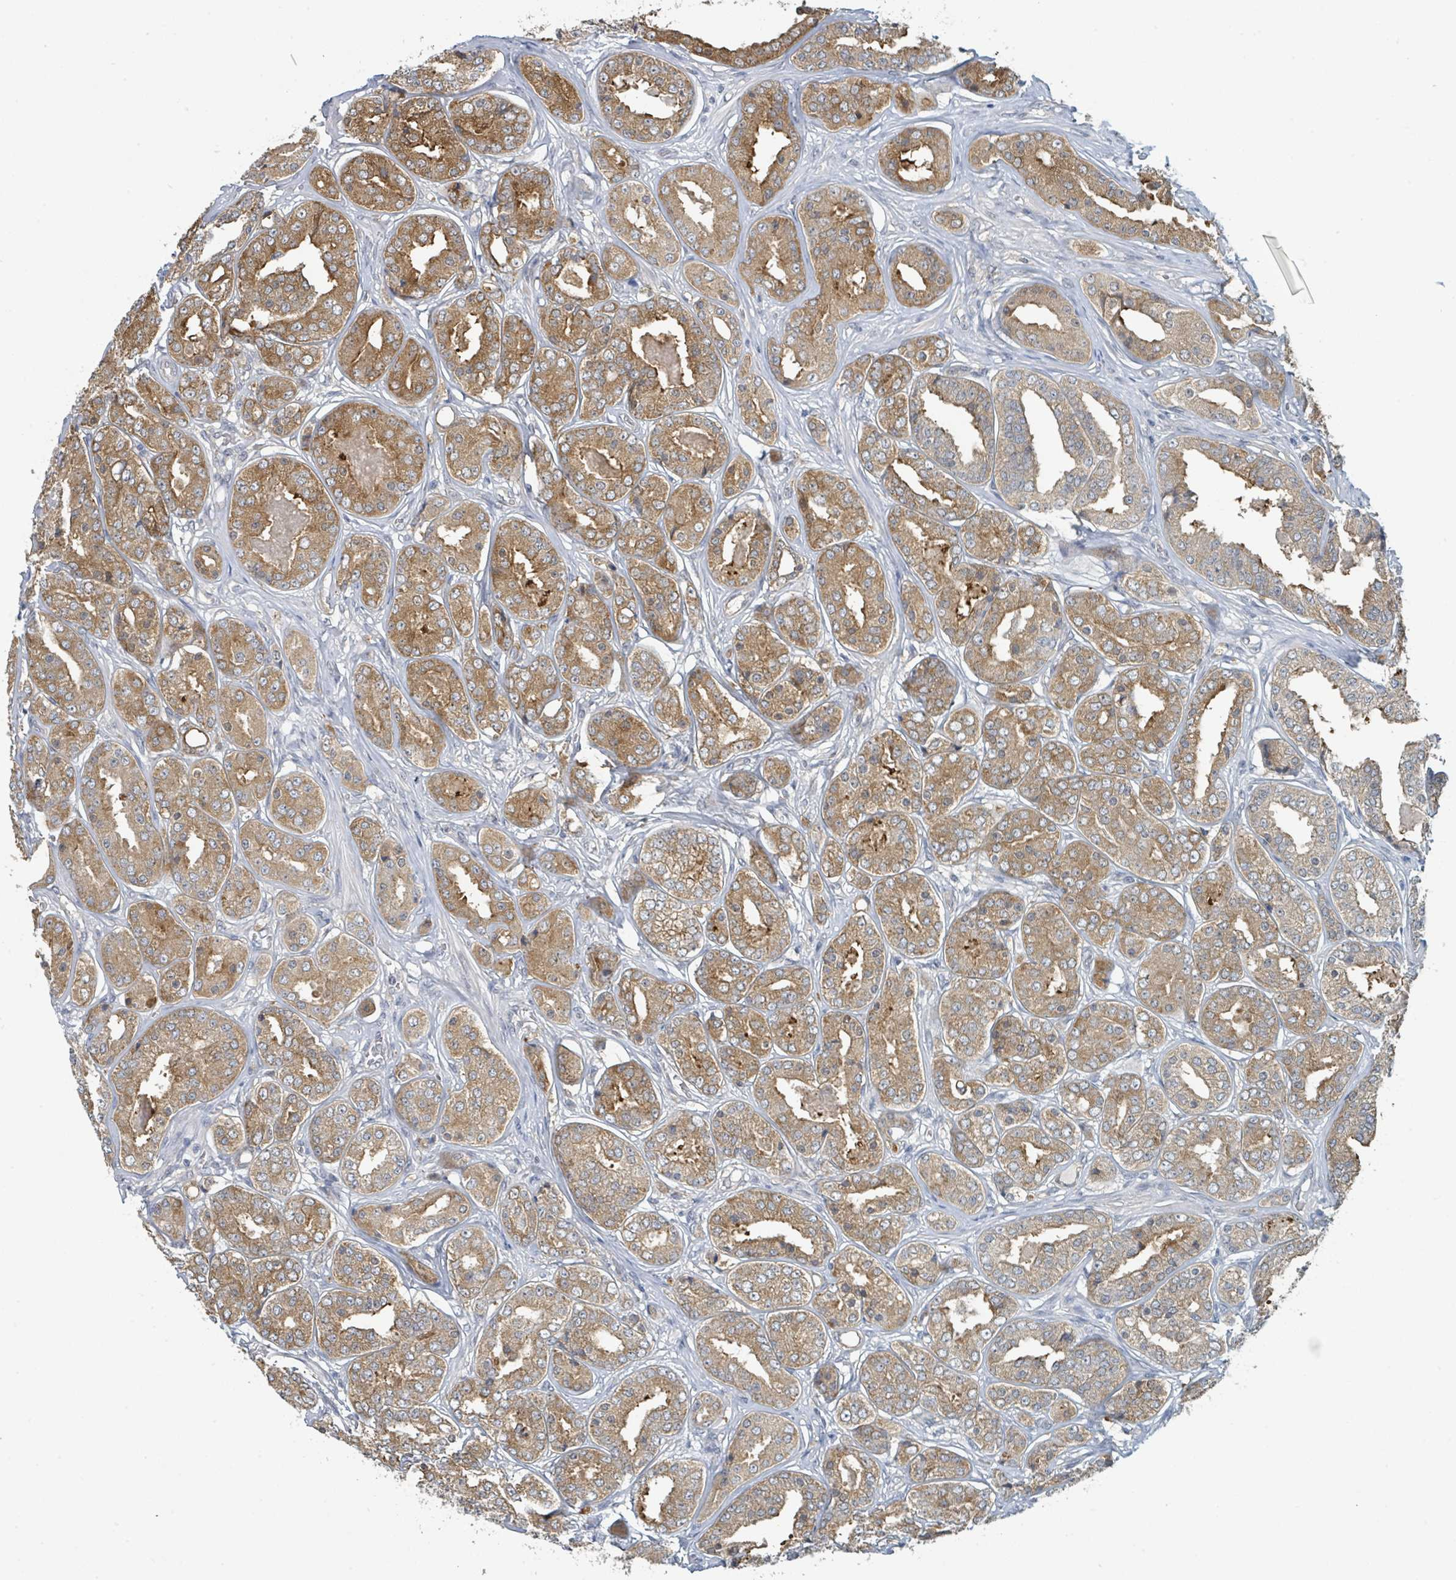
{"staining": {"intensity": "moderate", "quantity": ">75%", "location": "cytoplasmic/membranous"}, "tissue": "prostate cancer", "cell_type": "Tumor cells", "image_type": "cancer", "snomed": [{"axis": "morphology", "description": "Adenocarcinoma, High grade"}, {"axis": "topography", "description": "Prostate"}], "caption": "Immunohistochemical staining of human prostate cancer (high-grade adenocarcinoma) displays medium levels of moderate cytoplasmic/membranous protein expression in approximately >75% of tumor cells. Using DAB (3,3'-diaminobenzidine) (brown) and hematoxylin (blue) stains, captured at high magnification using brightfield microscopy.", "gene": "ANKRD55", "patient": {"sex": "male", "age": 63}}